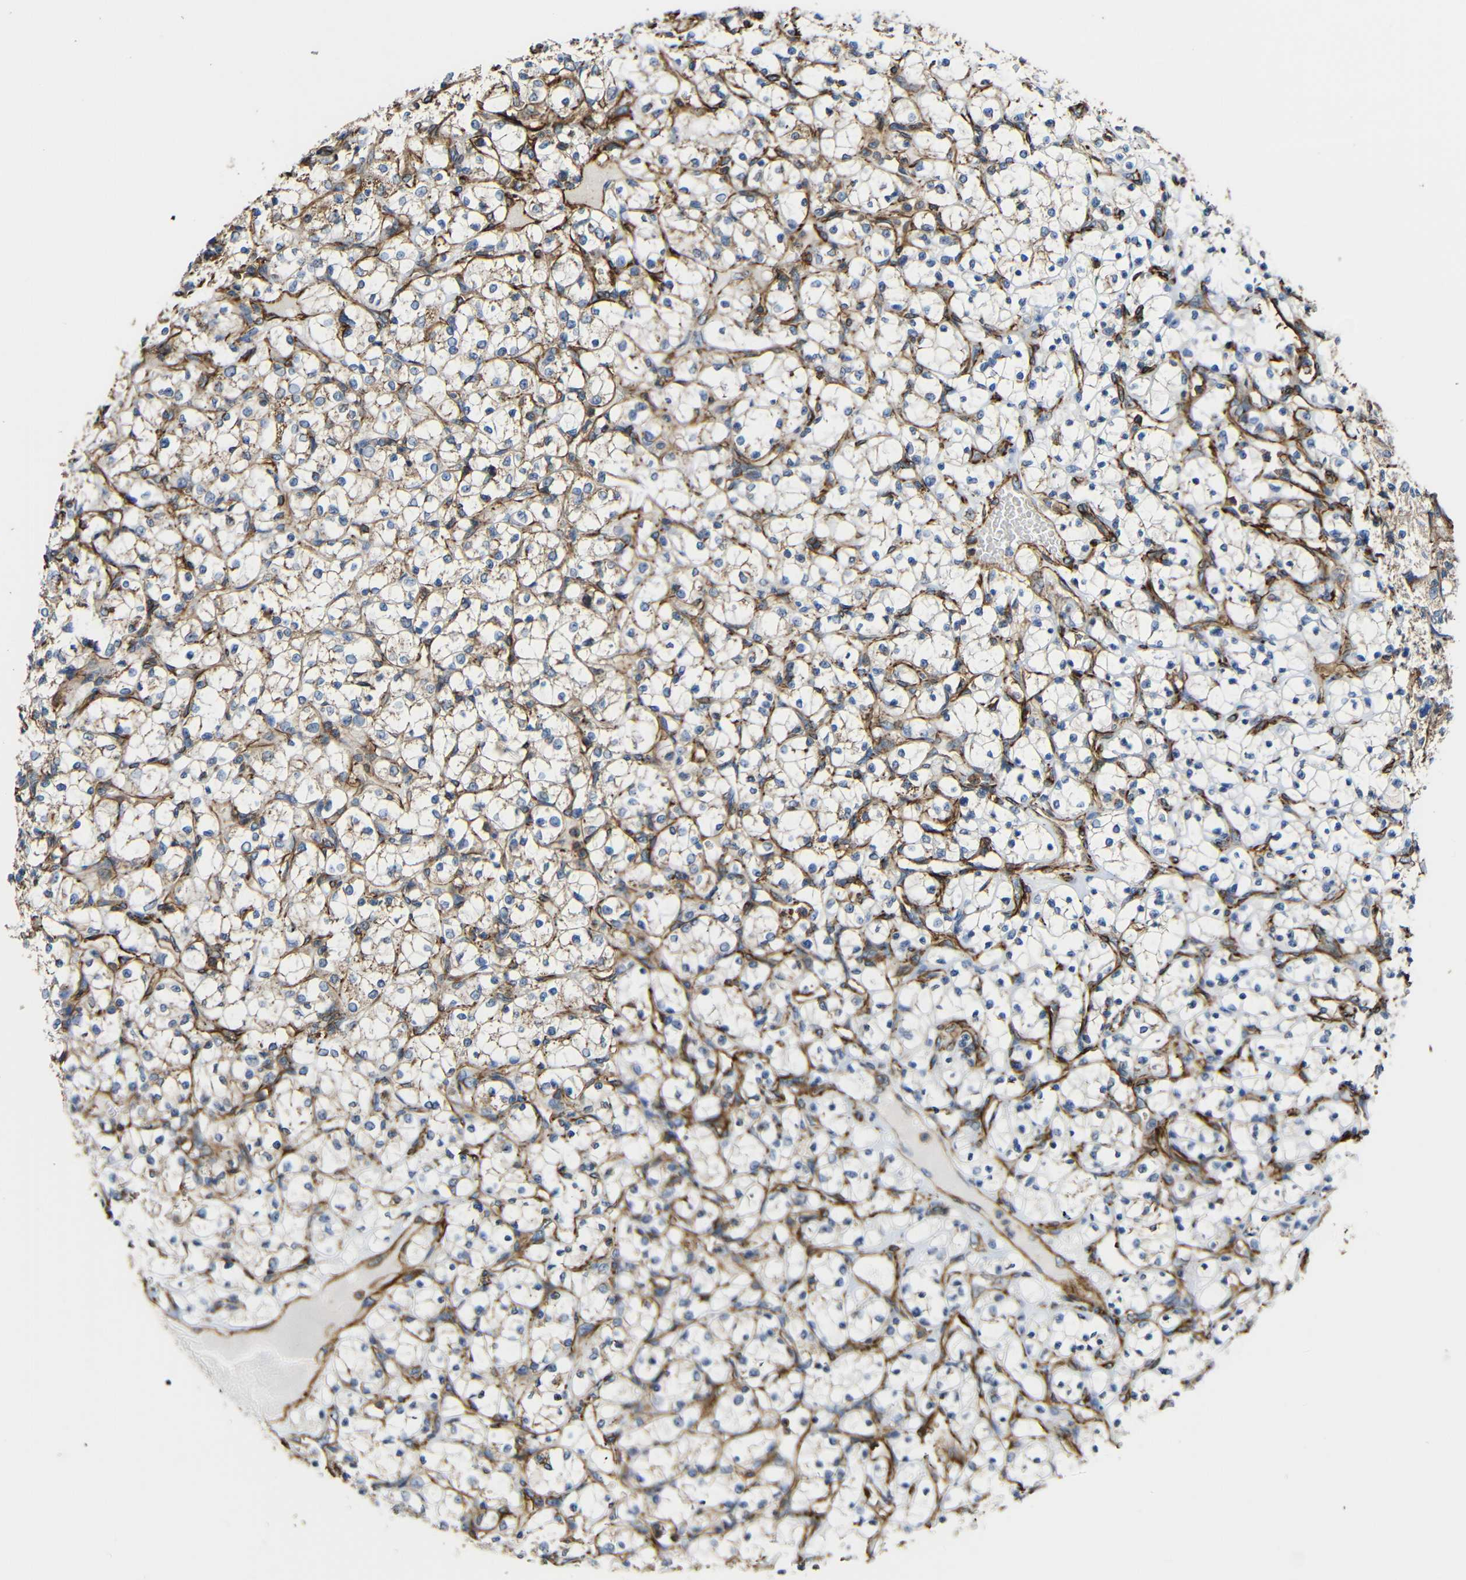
{"staining": {"intensity": "weak", "quantity": "25%-75%", "location": "cytoplasmic/membranous"}, "tissue": "renal cancer", "cell_type": "Tumor cells", "image_type": "cancer", "snomed": [{"axis": "morphology", "description": "Adenocarcinoma, NOS"}, {"axis": "topography", "description": "Kidney"}], "caption": "Protein staining of renal cancer tissue demonstrates weak cytoplasmic/membranous expression in approximately 25%-75% of tumor cells.", "gene": "IGSF10", "patient": {"sex": "female", "age": 69}}